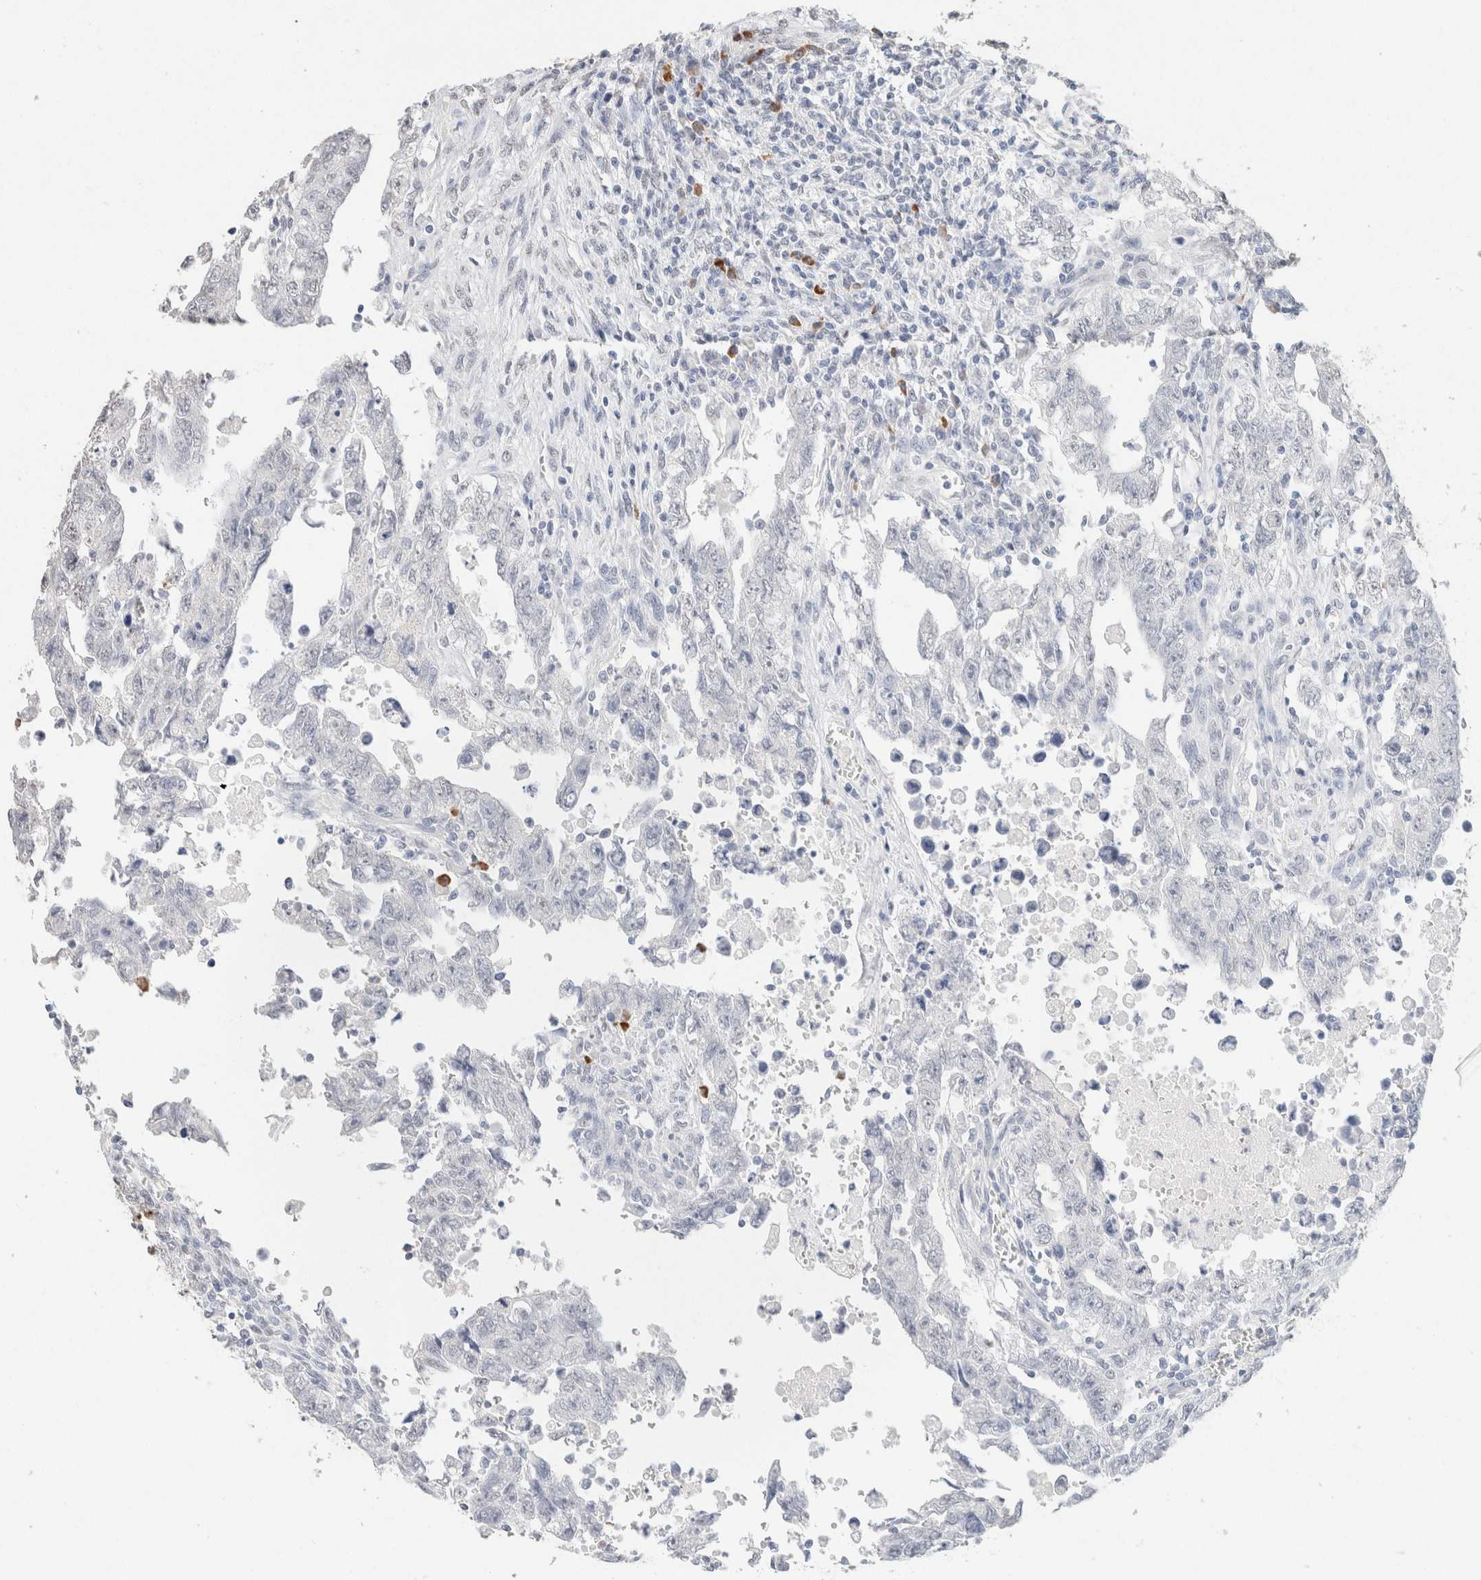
{"staining": {"intensity": "negative", "quantity": "none", "location": "none"}, "tissue": "testis cancer", "cell_type": "Tumor cells", "image_type": "cancer", "snomed": [{"axis": "morphology", "description": "Carcinoma, Embryonal, NOS"}, {"axis": "topography", "description": "Testis"}], "caption": "An immunohistochemistry photomicrograph of testis embryonal carcinoma is shown. There is no staining in tumor cells of testis embryonal carcinoma.", "gene": "CD80", "patient": {"sex": "male", "age": 28}}